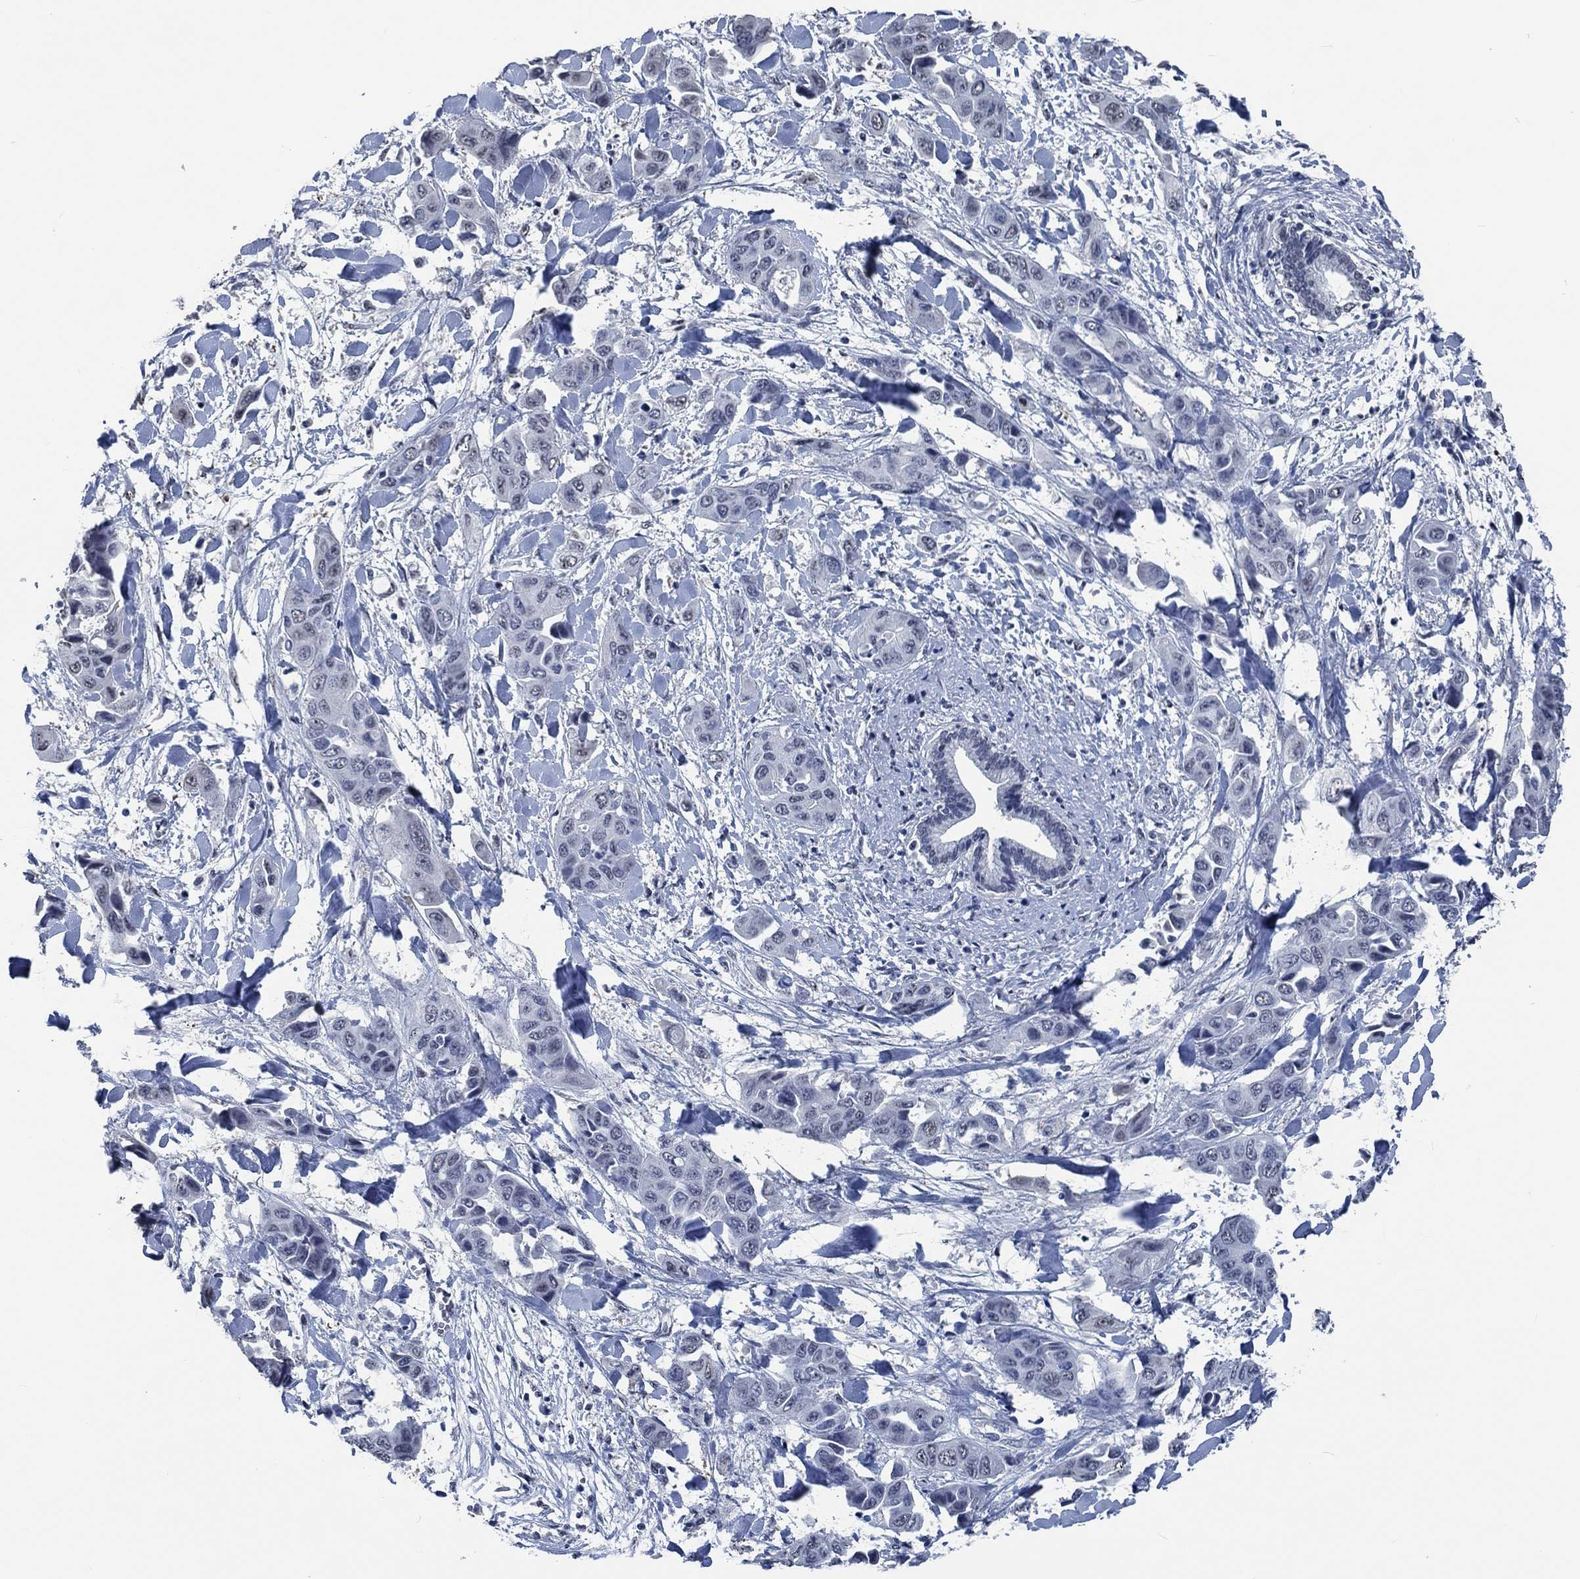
{"staining": {"intensity": "negative", "quantity": "none", "location": "none"}, "tissue": "liver cancer", "cell_type": "Tumor cells", "image_type": "cancer", "snomed": [{"axis": "morphology", "description": "Cholangiocarcinoma"}, {"axis": "topography", "description": "Liver"}], "caption": "An immunohistochemistry histopathology image of liver cancer (cholangiocarcinoma) is shown. There is no staining in tumor cells of liver cancer (cholangiocarcinoma).", "gene": "OBSCN", "patient": {"sex": "female", "age": 52}}